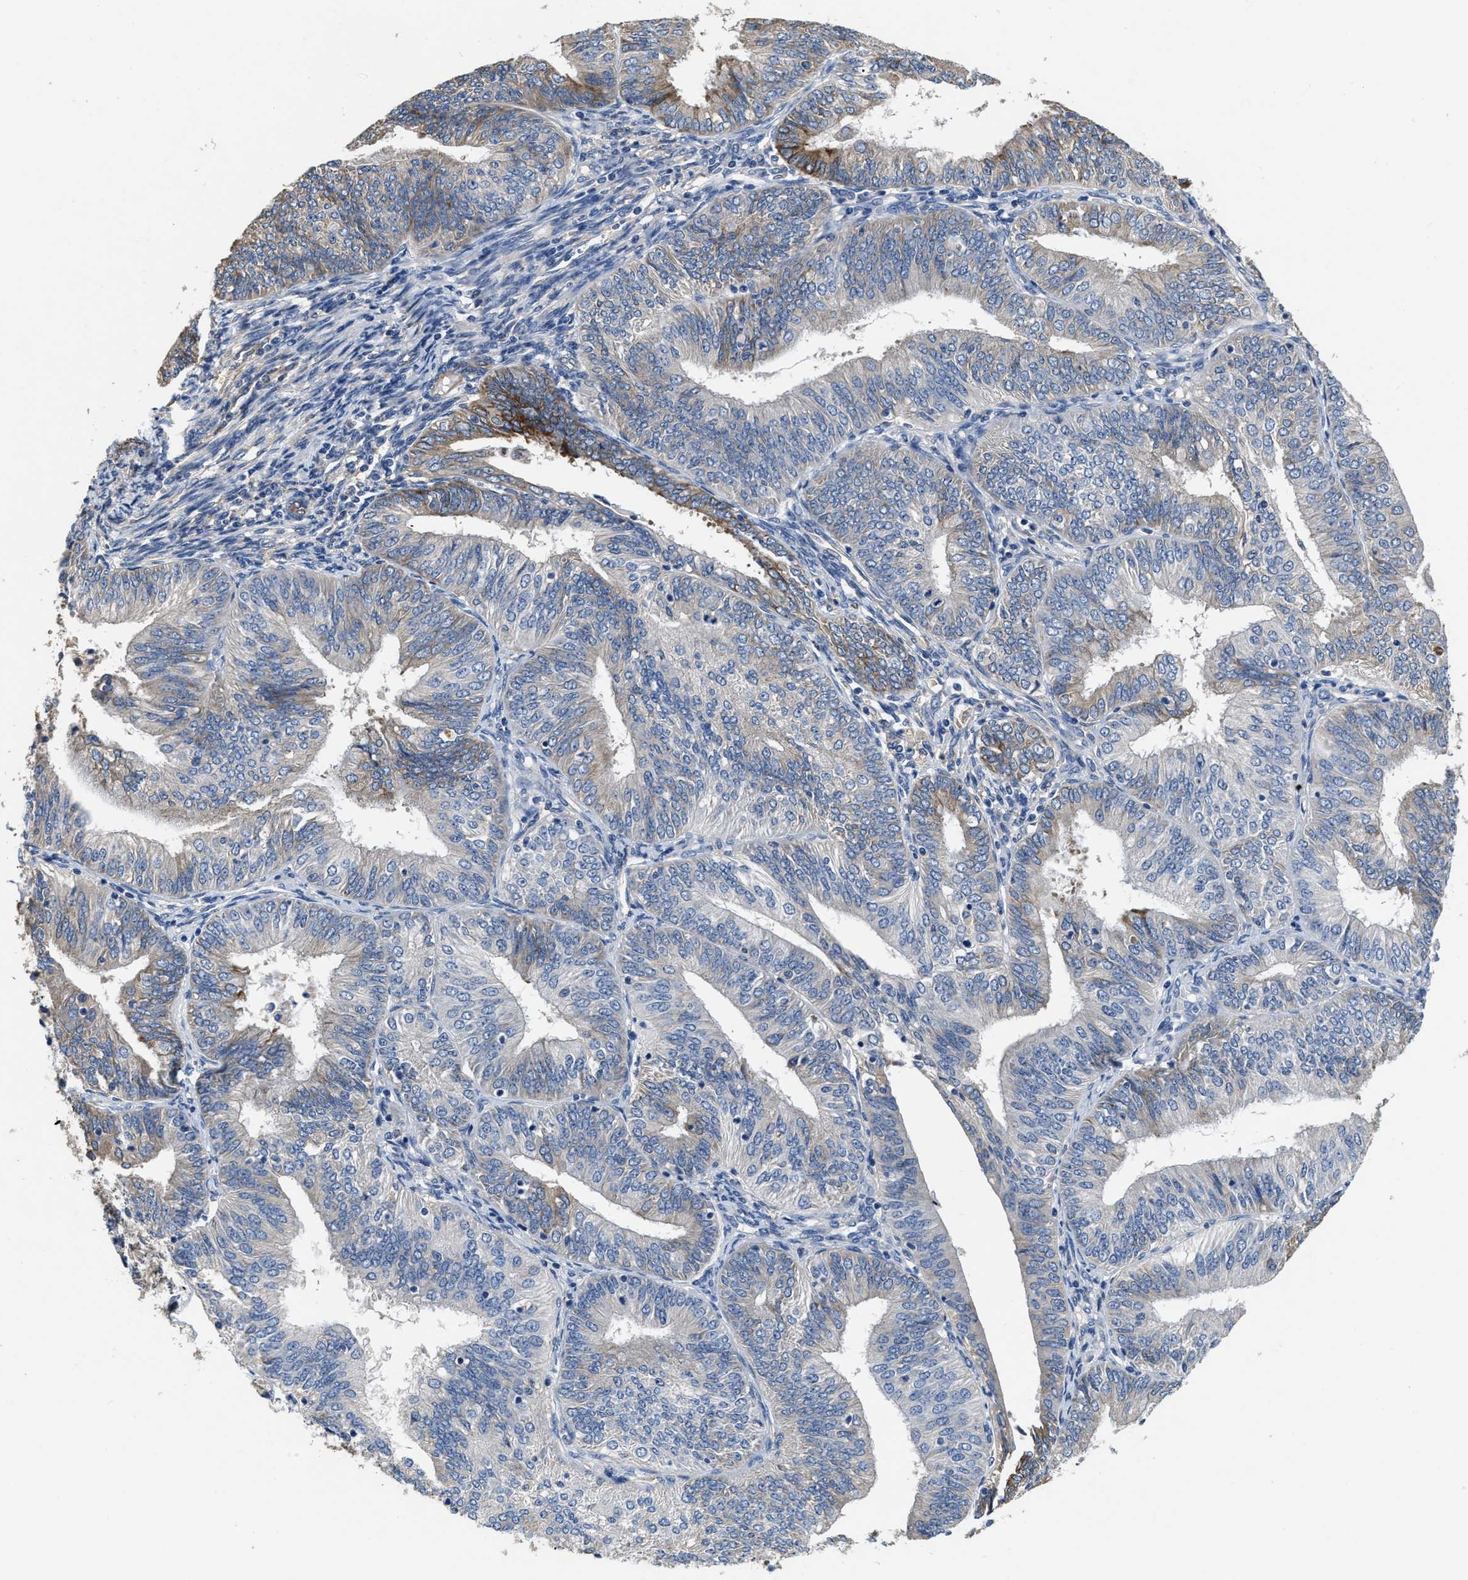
{"staining": {"intensity": "moderate", "quantity": "<25%", "location": "cytoplasmic/membranous"}, "tissue": "endometrial cancer", "cell_type": "Tumor cells", "image_type": "cancer", "snomed": [{"axis": "morphology", "description": "Adenocarcinoma, NOS"}, {"axis": "topography", "description": "Endometrium"}], "caption": "Human endometrial cancer (adenocarcinoma) stained with a brown dye shows moderate cytoplasmic/membranous positive positivity in approximately <25% of tumor cells.", "gene": "PEG10", "patient": {"sex": "female", "age": 58}}